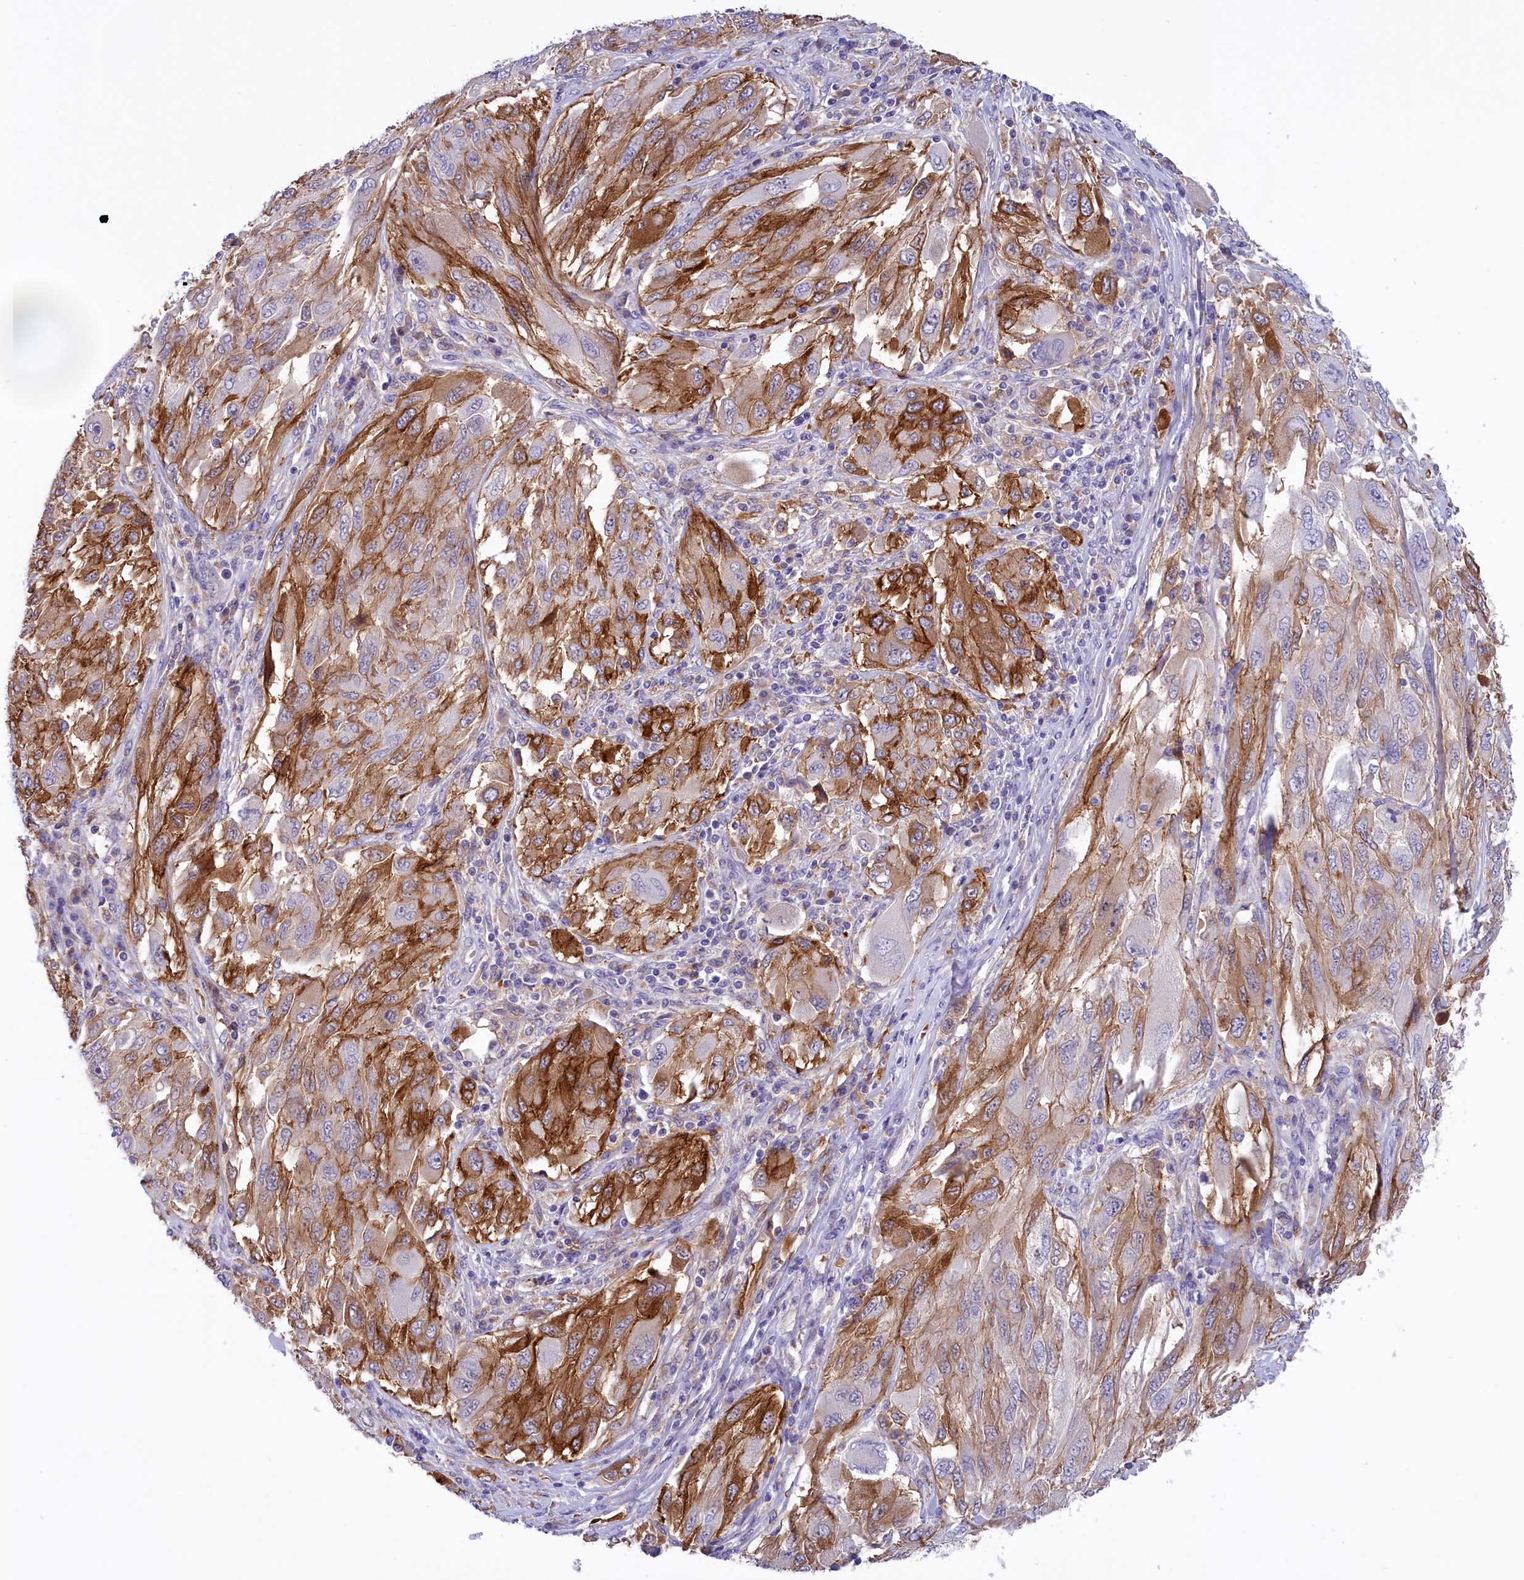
{"staining": {"intensity": "strong", "quantity": "25%-75%", "location": "cytoplasmic/membranous"}, "tissue": "melanoma", "cell_type": "Tumor cells", "image_type": "cancer", "snomed": [{"axis": "morphology", "description": "Malignant melanoma, NOS"}, {"axis": "topography", "description": "Skin"}], "caption": "An immunohistochemistry micrograph of neoplastic tissue is shown. Protein staining in brown highlights strong cytoplasmic/membranous positivity in melanoma within tumor cells.", "gene": "STYX", "patient": {"sex": "female", "age": 91}}